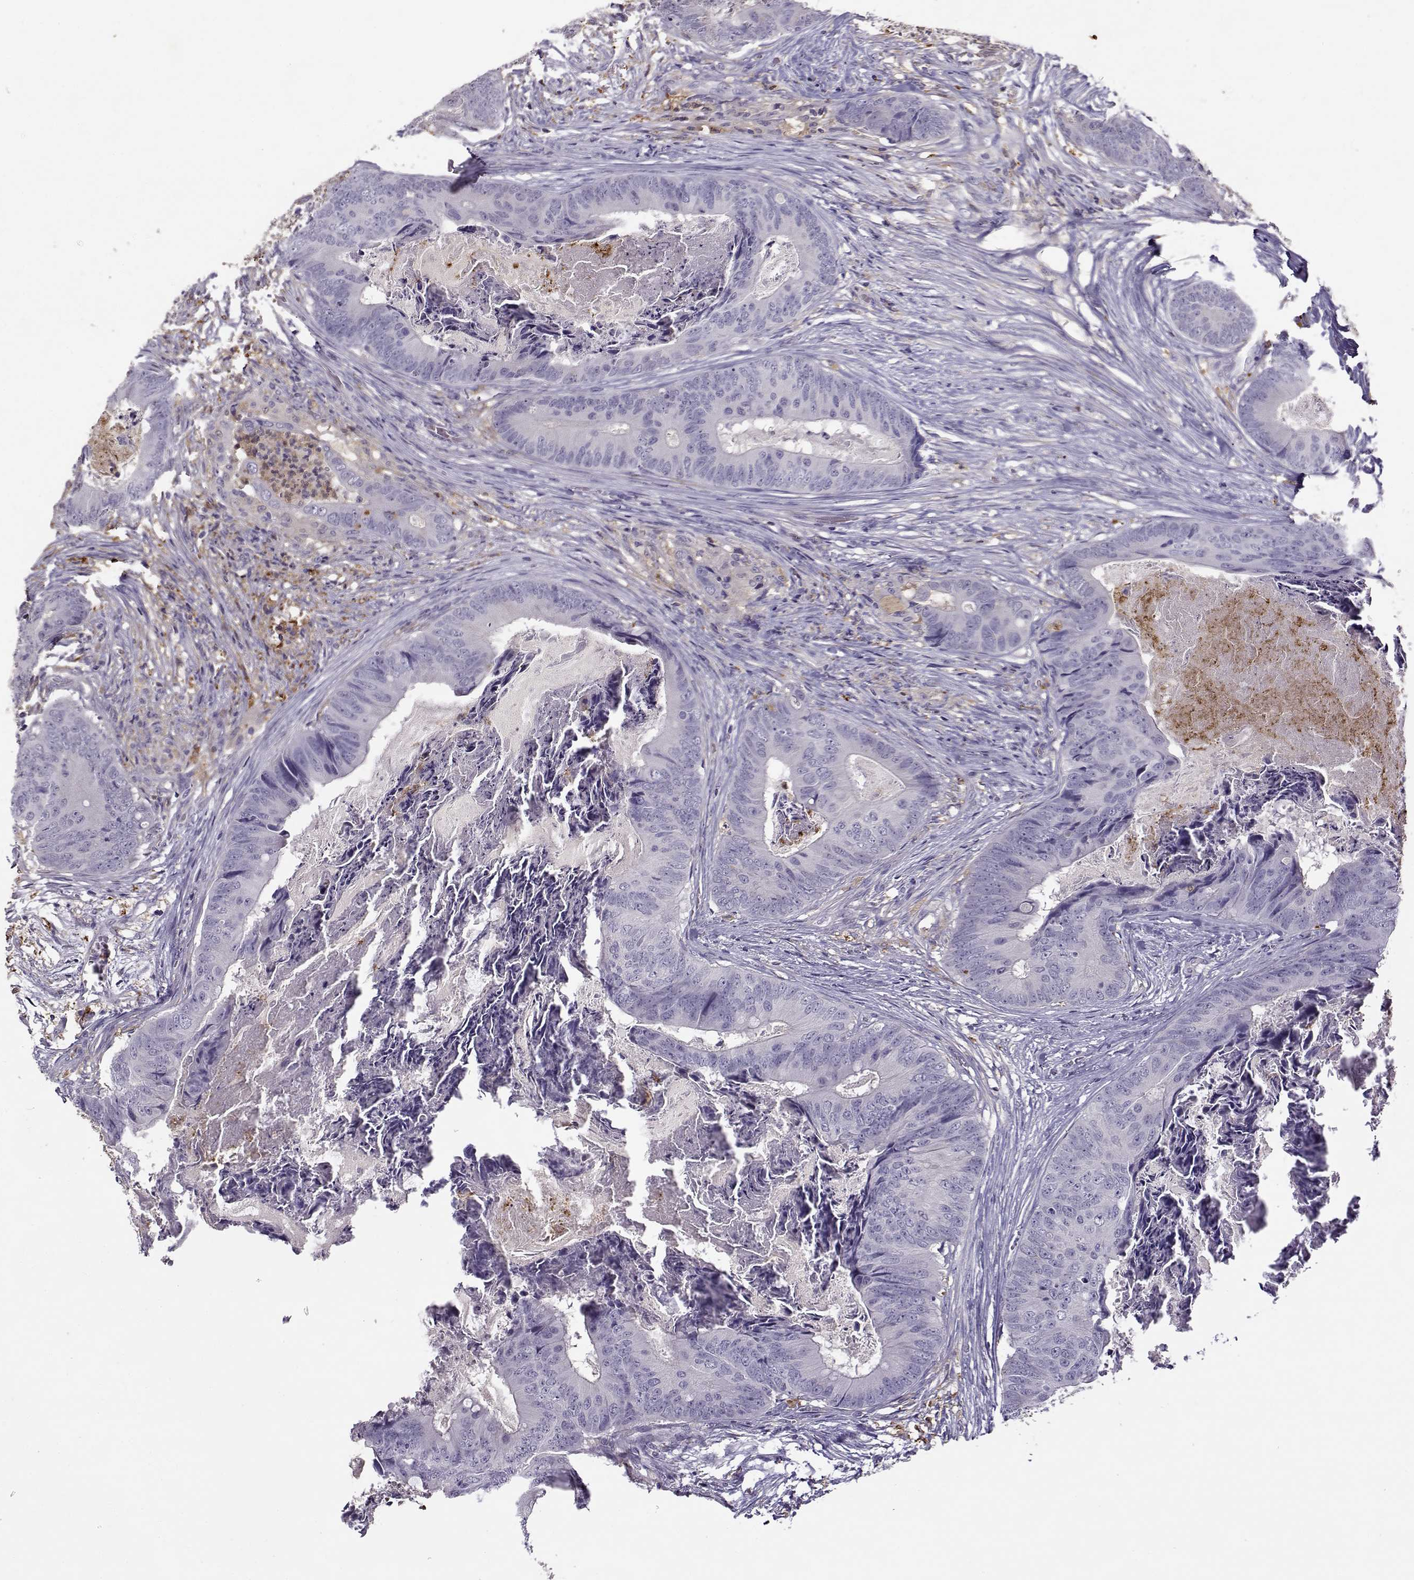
{"staining": {"intensity": "negative", "quantity": "none", "location": "none"}, "tissue": "colorectal cancer", "cell_type": "Tumor cells", "image_type": "cancer", "snomed": [{"axis": "morphology", "description": "Adenocarcinoma, NOS"}, {"axis": "topography", "description": "Colon"}], "caption": "Colorectal adenocarcinoma stained for a protein using immunohistochemistry displays no expression tumor cells.", "gene": "UCP3", "patient": {"sex": "male", "age": 84}}